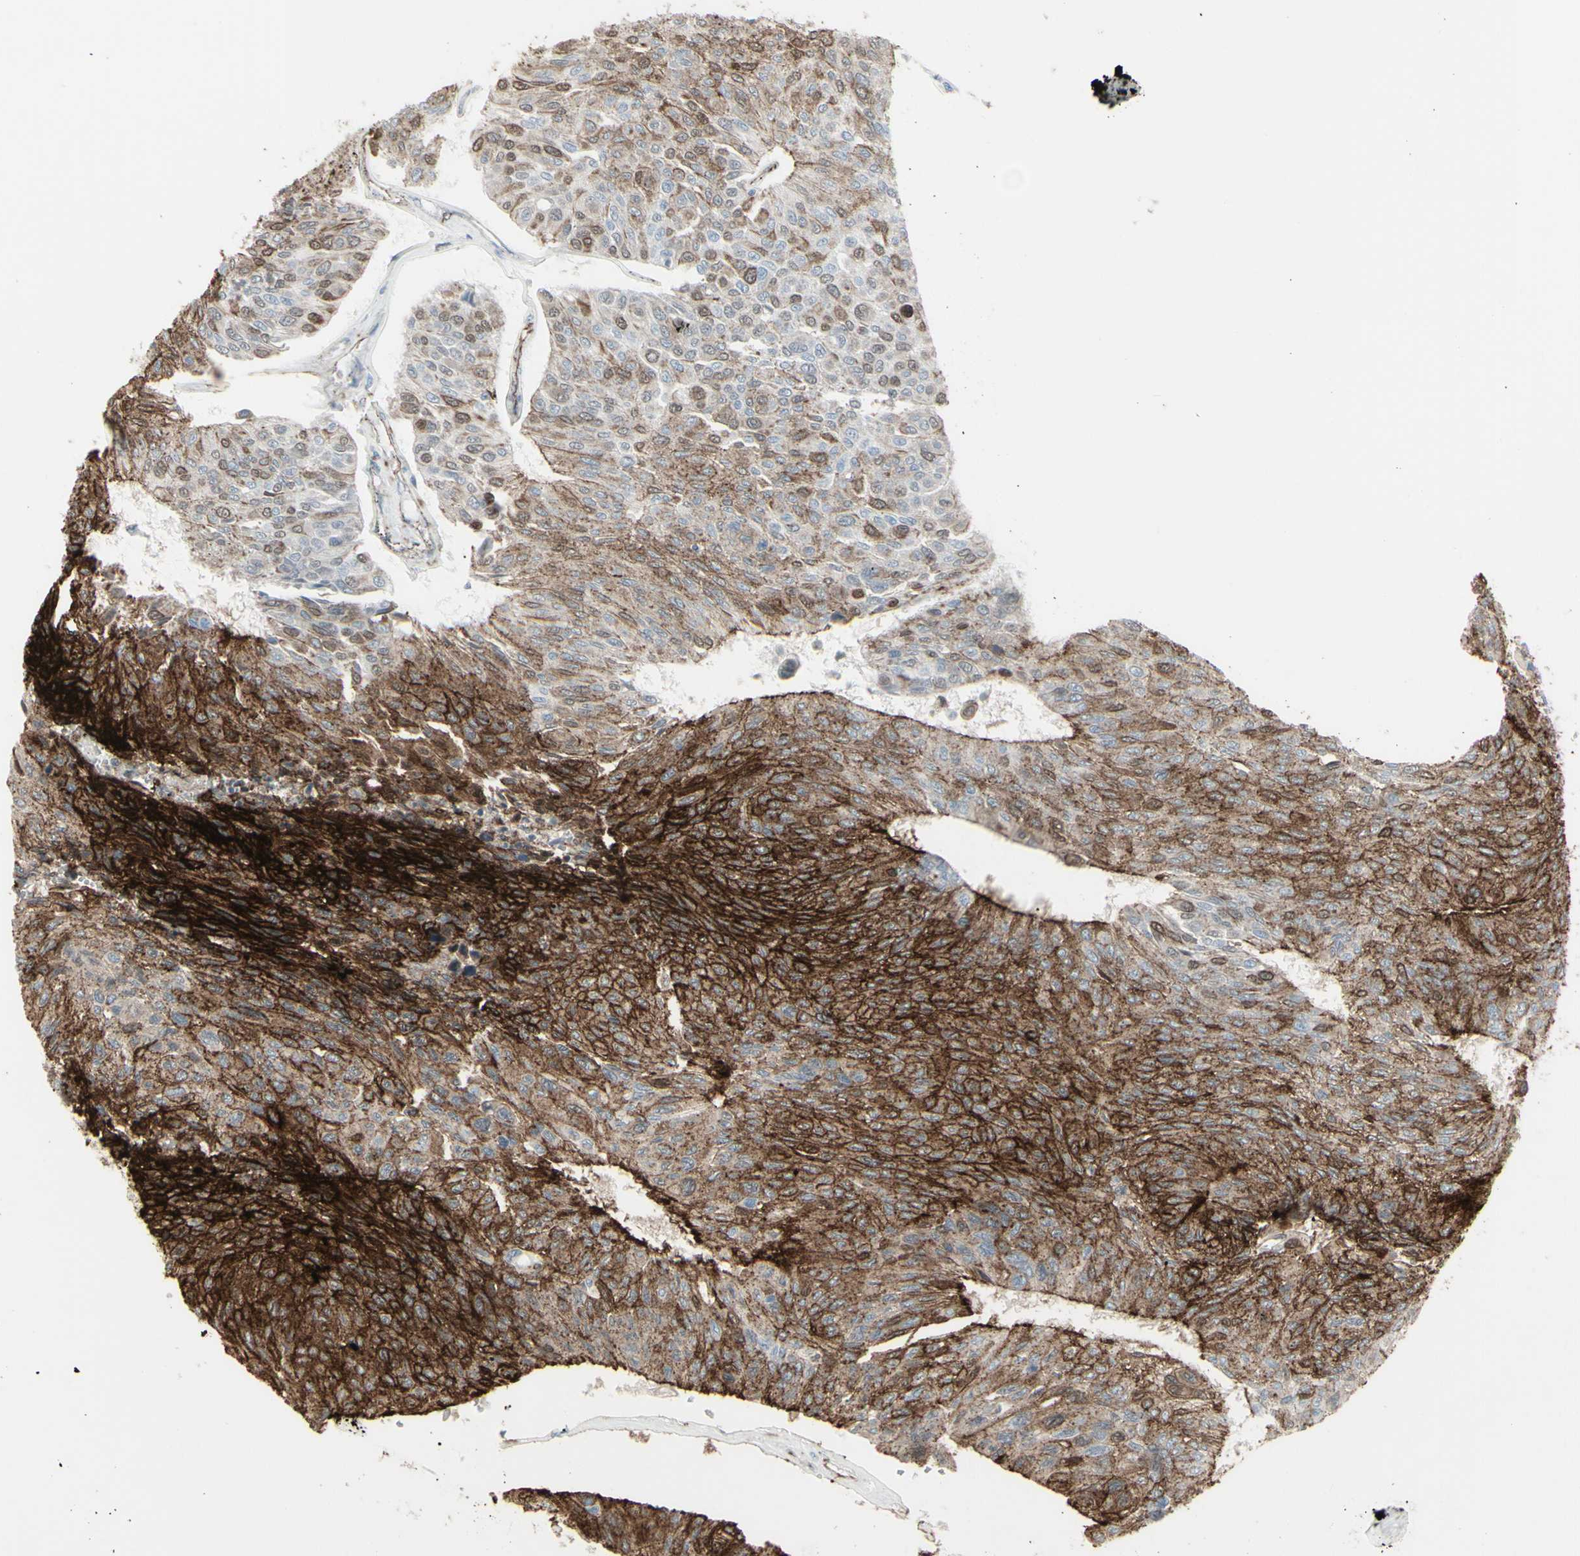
{"staining": {"intensity": "strong", "quantity": "25%-75%", "location": "cytoplasmic/membranous"}, "tissue": "urothelial cancer", "cell_type": "Tumor cells", "image_type": "cancer", "snomed": [{"axis": "morphology", "description": "Urothelial carcinoma, High grade"}, {"axis": "topography", "description": "Urinary bladder"}], "caption": "Immunohistochemical staining of human urothelial carcinoma (high-grade) demonstrates strong cytoplasmic/membranous protein expression in about 25%-75% of tumor cells. (DAB (3,3'-diaminobenzidine) IHC, brown staining for protein, blue staining for nuclei).", "gene": "GJA1", "patient": {"sex": "male", "age": 66}}